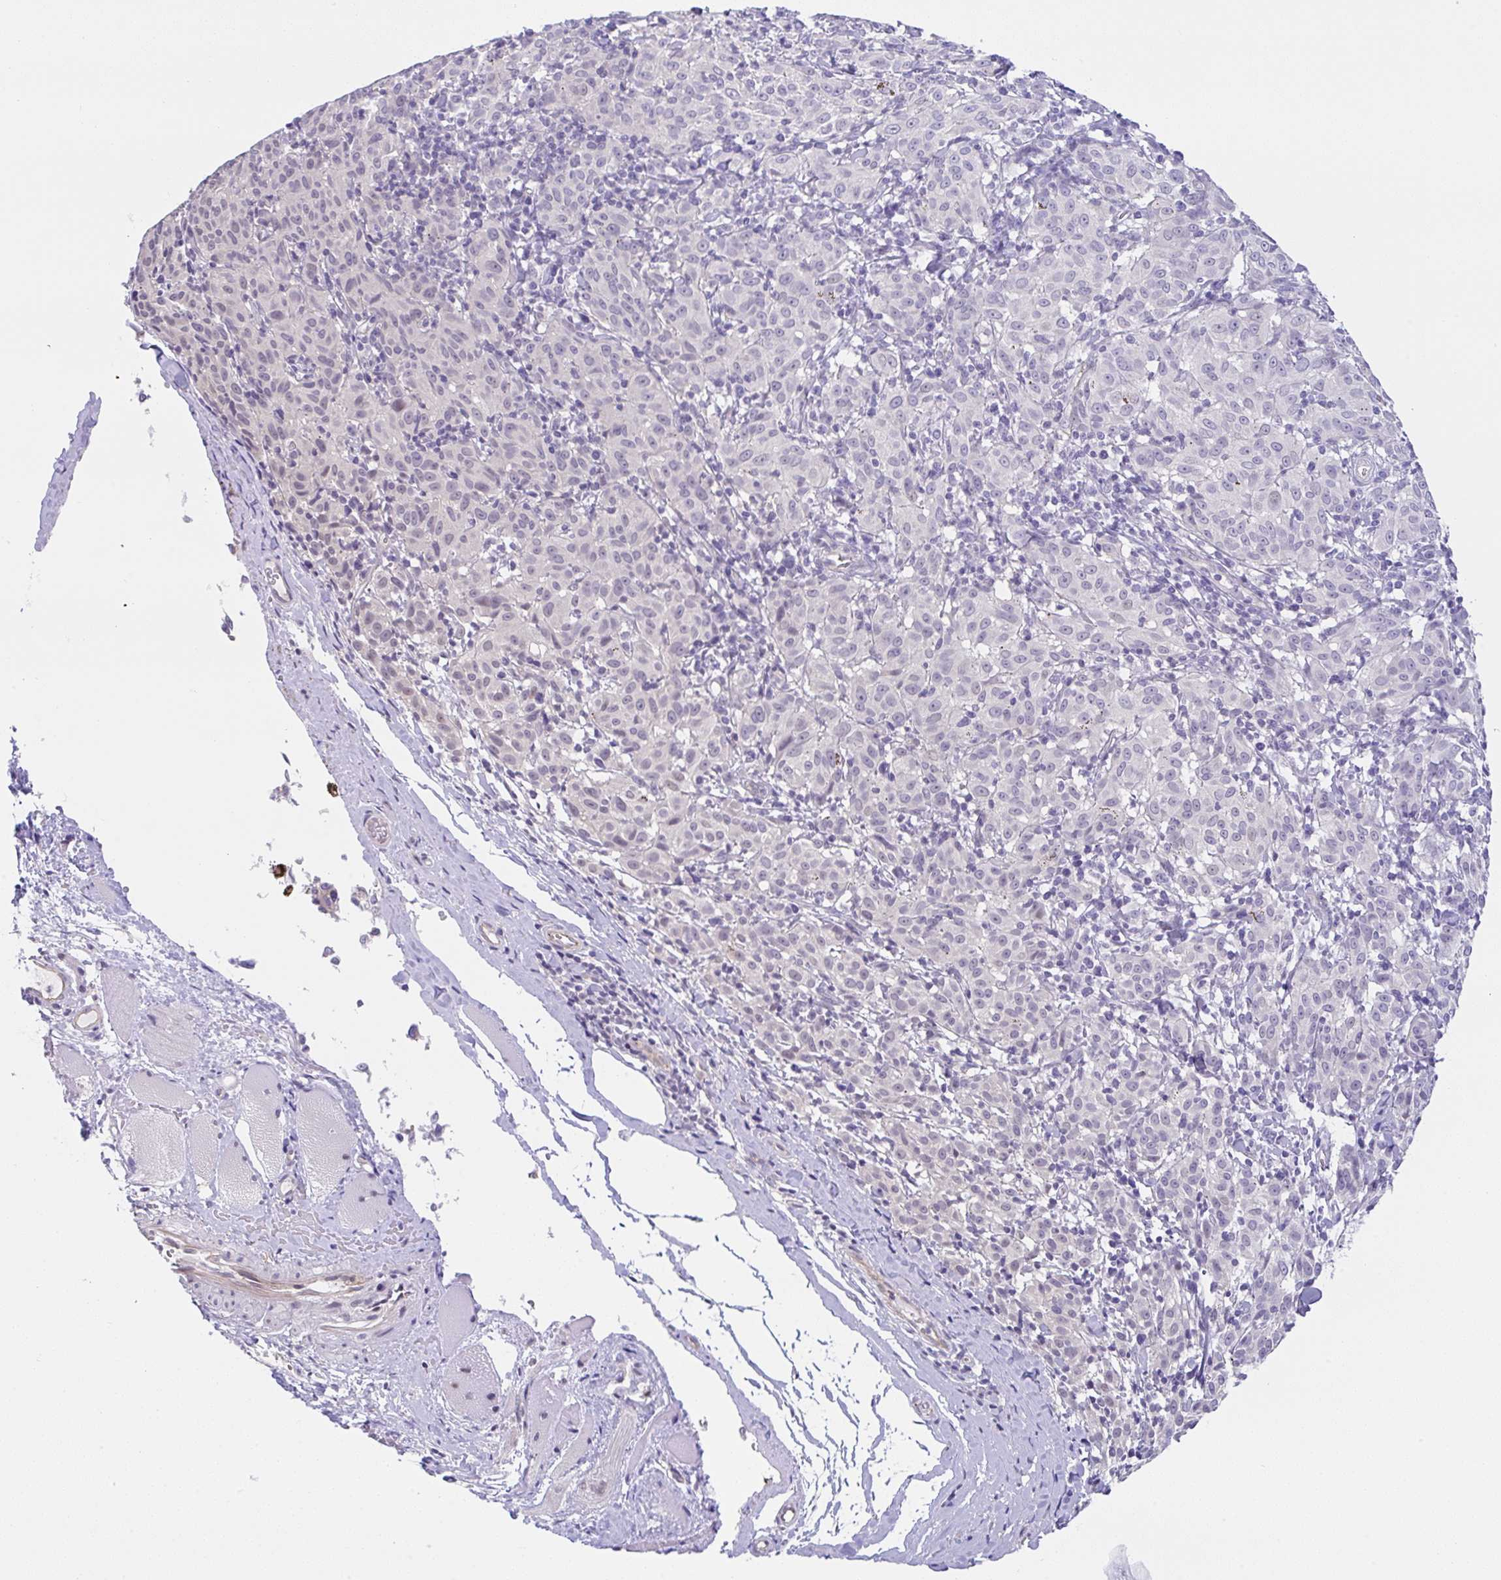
{"staining": {"intensity": "negative", "quantity": "none", "location": "none"}, "tissue": "melanoma", "cell_type": "Tumor cells", "image_type": "cancer", "snomed": [{"axis": "morphology", "description": "Malignant melanoma, NOS"}, {"axis": "topography", "description": "Skin"}], "caption": "Immunohistochemistry micrograph of human melanoma stained for a protein (brown), which shows no expression in tumor cells.", "gene": "CGNL1", "patient": {"sex": "female", "age": 72}}